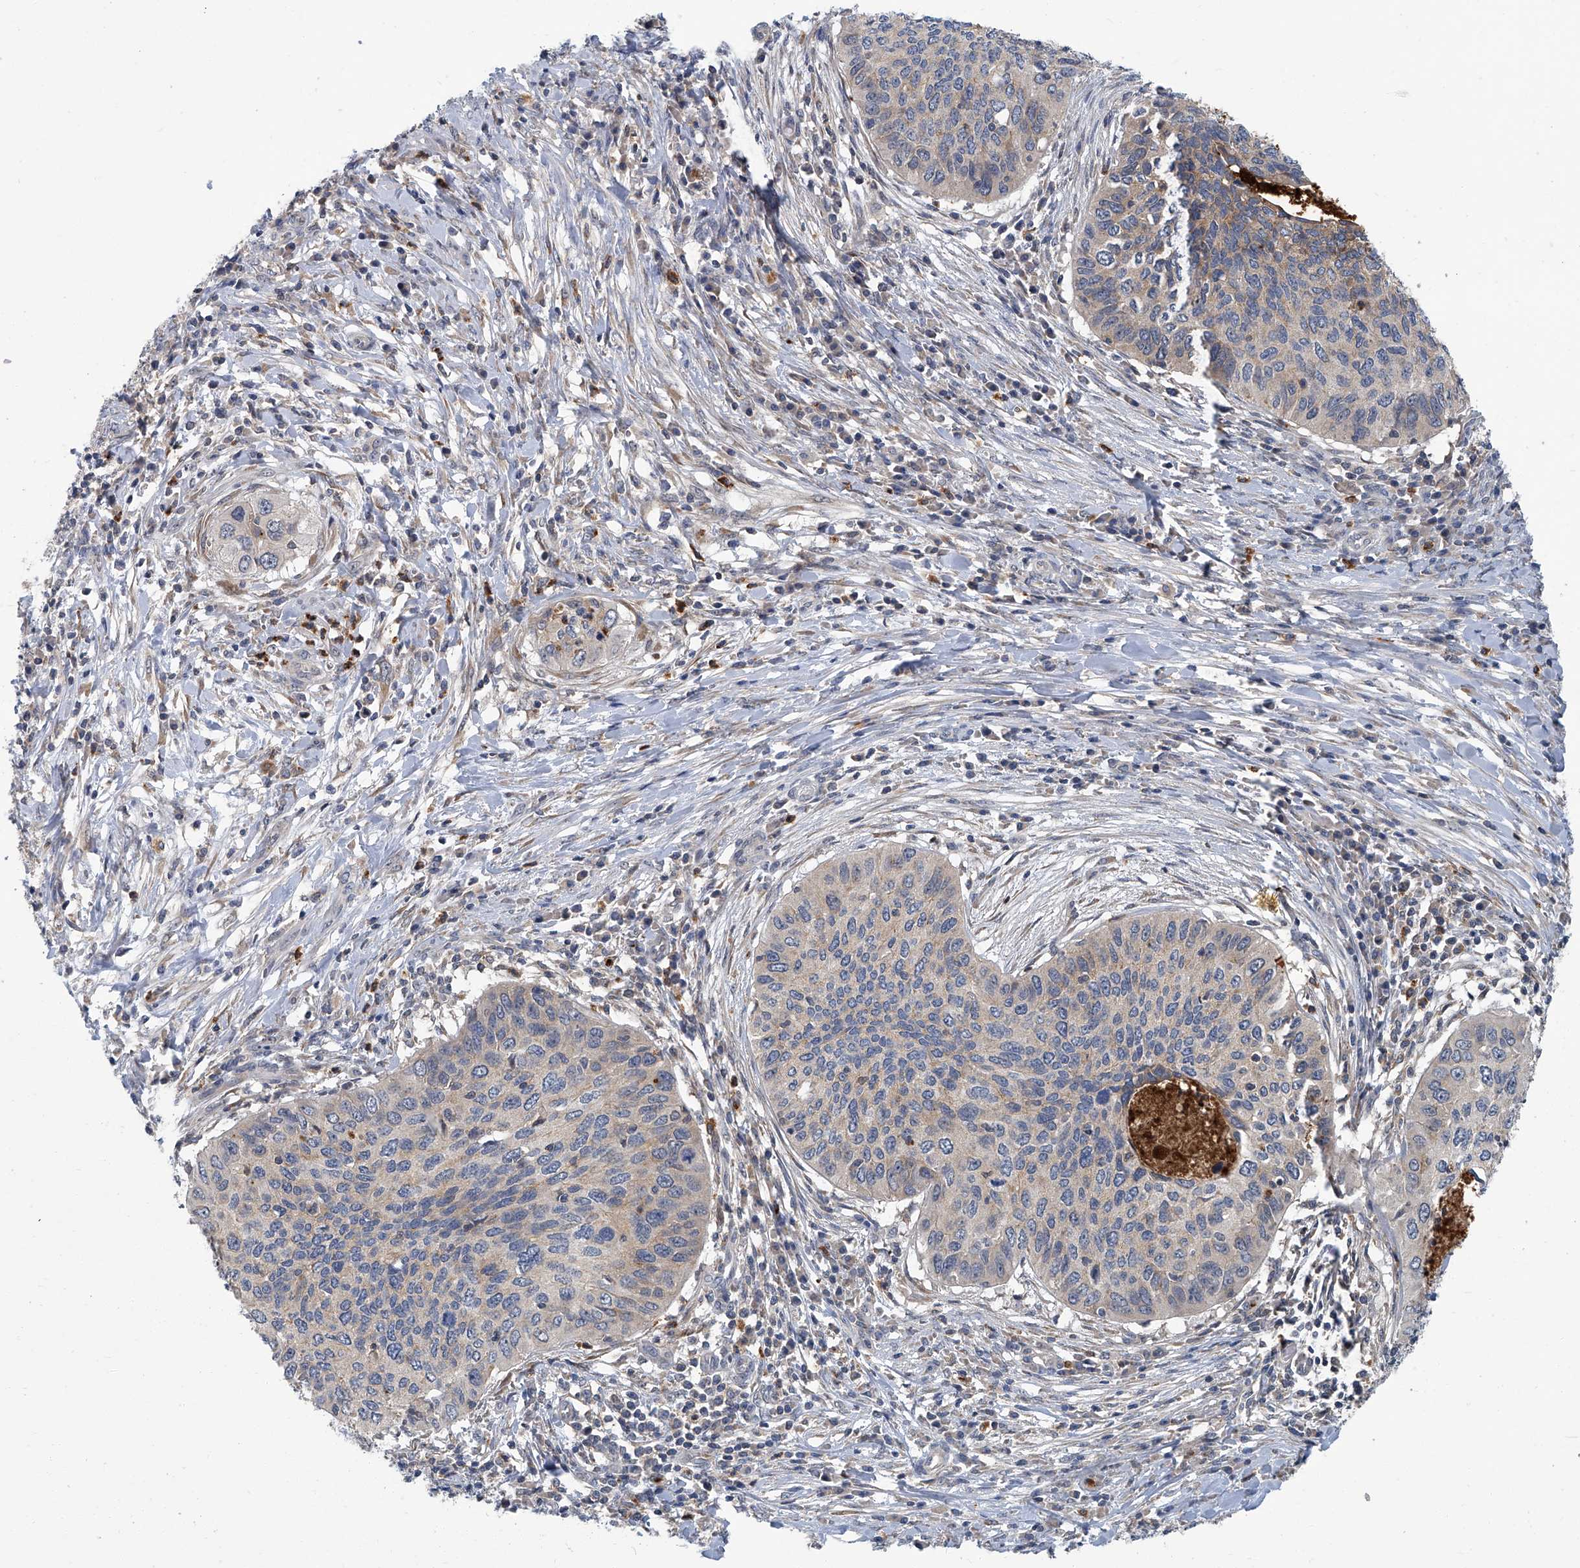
{"staining": {"intensity": "negative", "quantity": "none", "location": "none"}, "tissue": "cervical cancer", "cell_type": "Tumor cells", "image_type": "cancer", "snomed": [{"axis": "morphology", "description": "Squamous cell carcinoma, NOS"}, {"axis": "topography", "description": "Cervix"}], "caption": "An image of cervical cancer stained for a protein displays no brown staining in tumor cells.", "gene": "AKNAD1", "patient": {"sex": "female", "age": 38}}